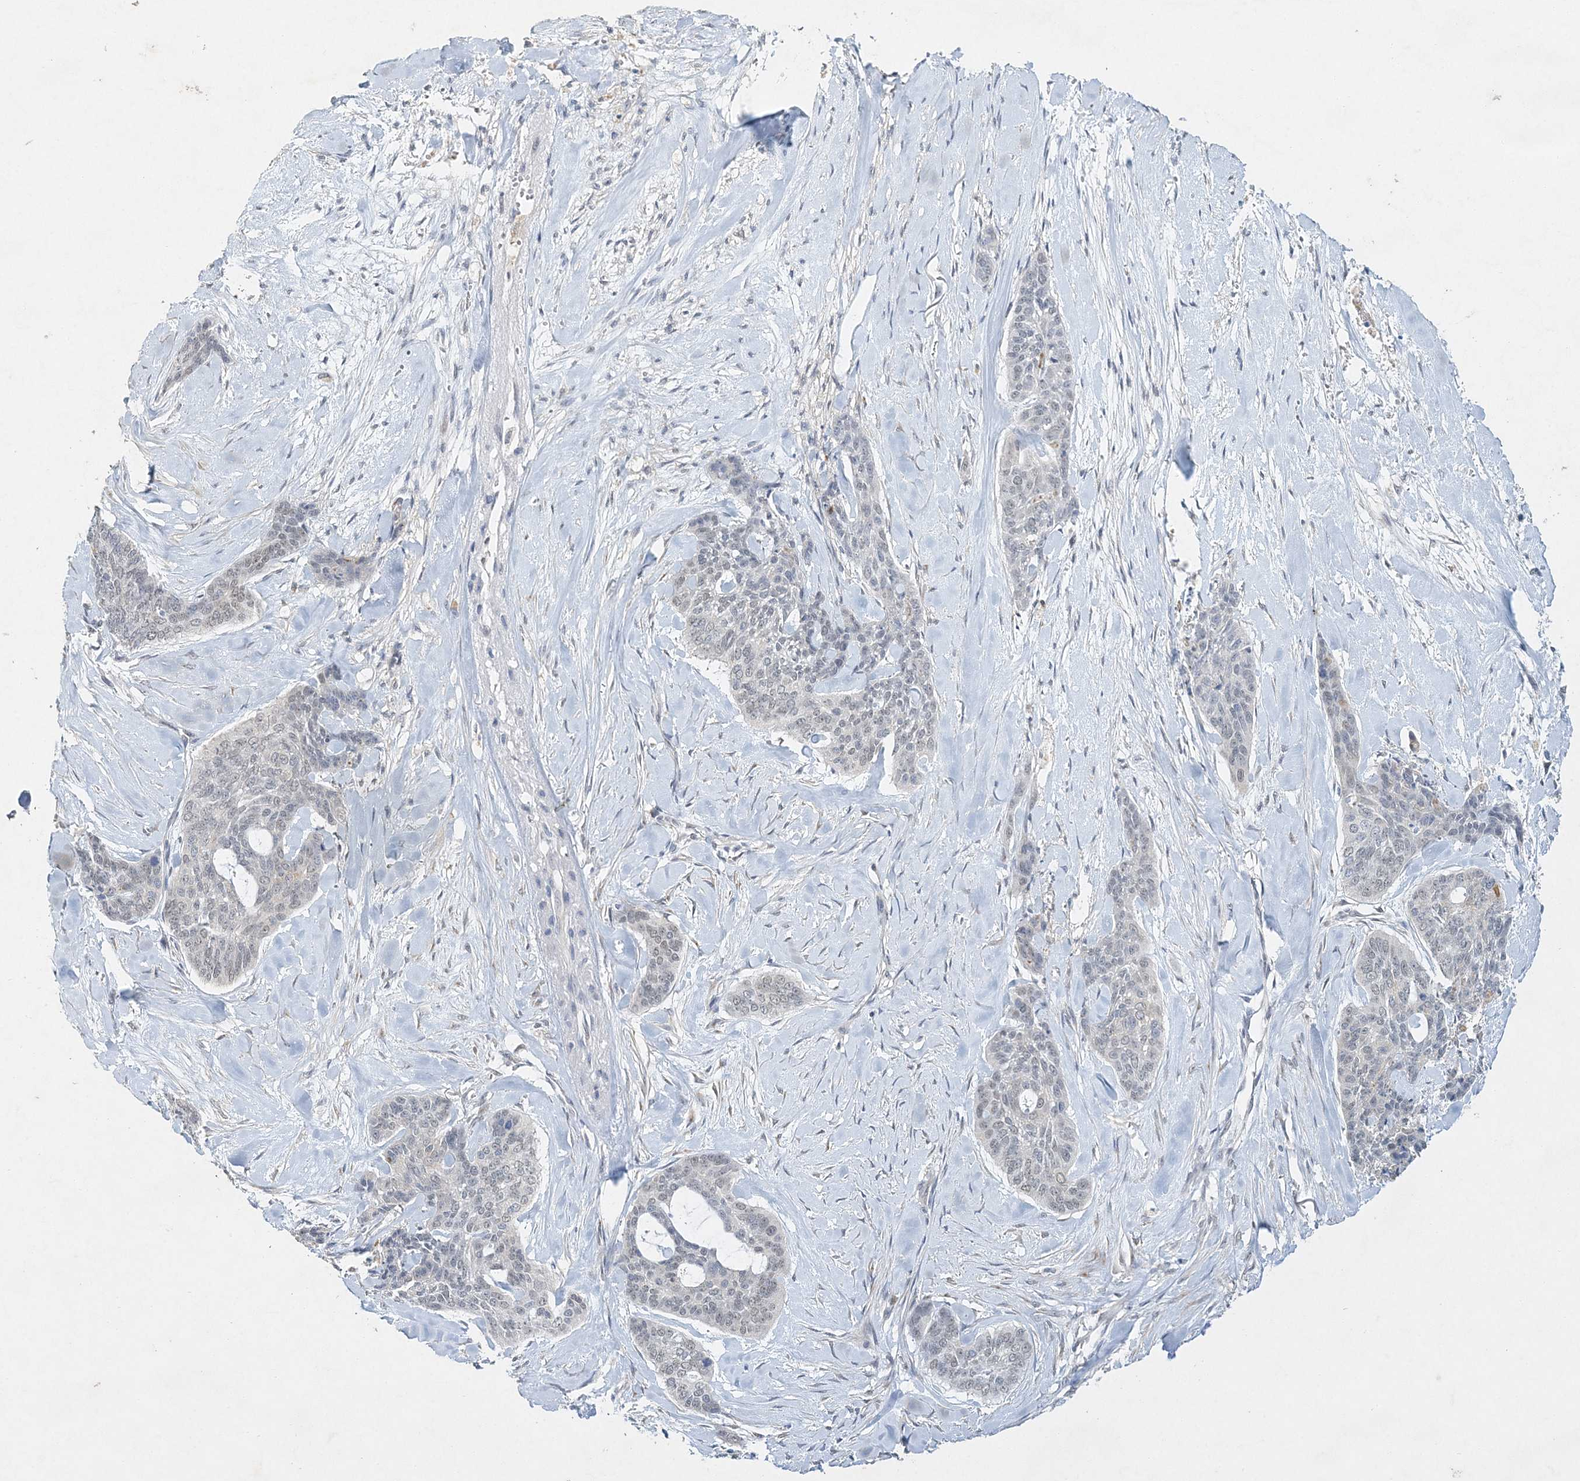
{"staining": {"intensity": "negative", "quantity": "none", "location": "none"}, "tissue": "skin cancer", "cell_type": "Tumor cells", "image_type": "cancer", "snomed": [{"axis": "morphology", "description": "Basal cell carcinoma"}, {"axis": "topography", "description": "Skin"}], "caption": "Tumor cells are negative for protein expression in human skin basal cell carcinoma.", "gene": "MAT2B", "patient": {"sex": "female", "age": 64}}